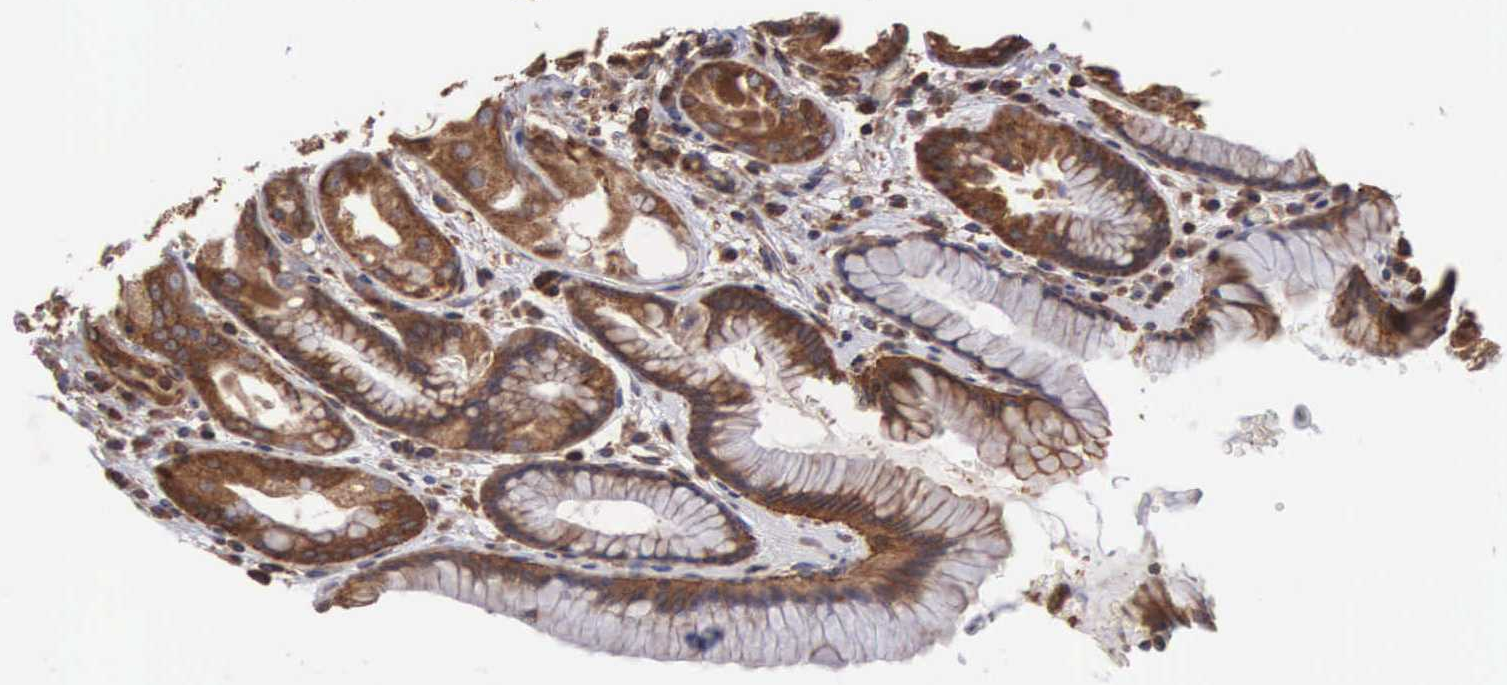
{"staining": {"intensity": "moderate", "quantity": ">75%", "location": "cytoplasmic/membranous"}, "tissue": "stomach", "cell_type": "Glandular cells", "image_type": "normal", "snomed": [{"axis": "morphology", "description": "Normal tissue, NOS"}, {"axis": "topography", "description": "Stomach, upper"}], "caption": "Immunohistochemistry (IHC) histopathology image of normal stomach: stomach stained using immunohistochemistry exhibits medium levels of moderate protein expression localized specifically in the cytoplasmic/membranous of glandular cells, appearing as a cytoplasmic/membranous brown color.", "gene": "DHRS1", "patient": {"sex": "female", "age": 75}}